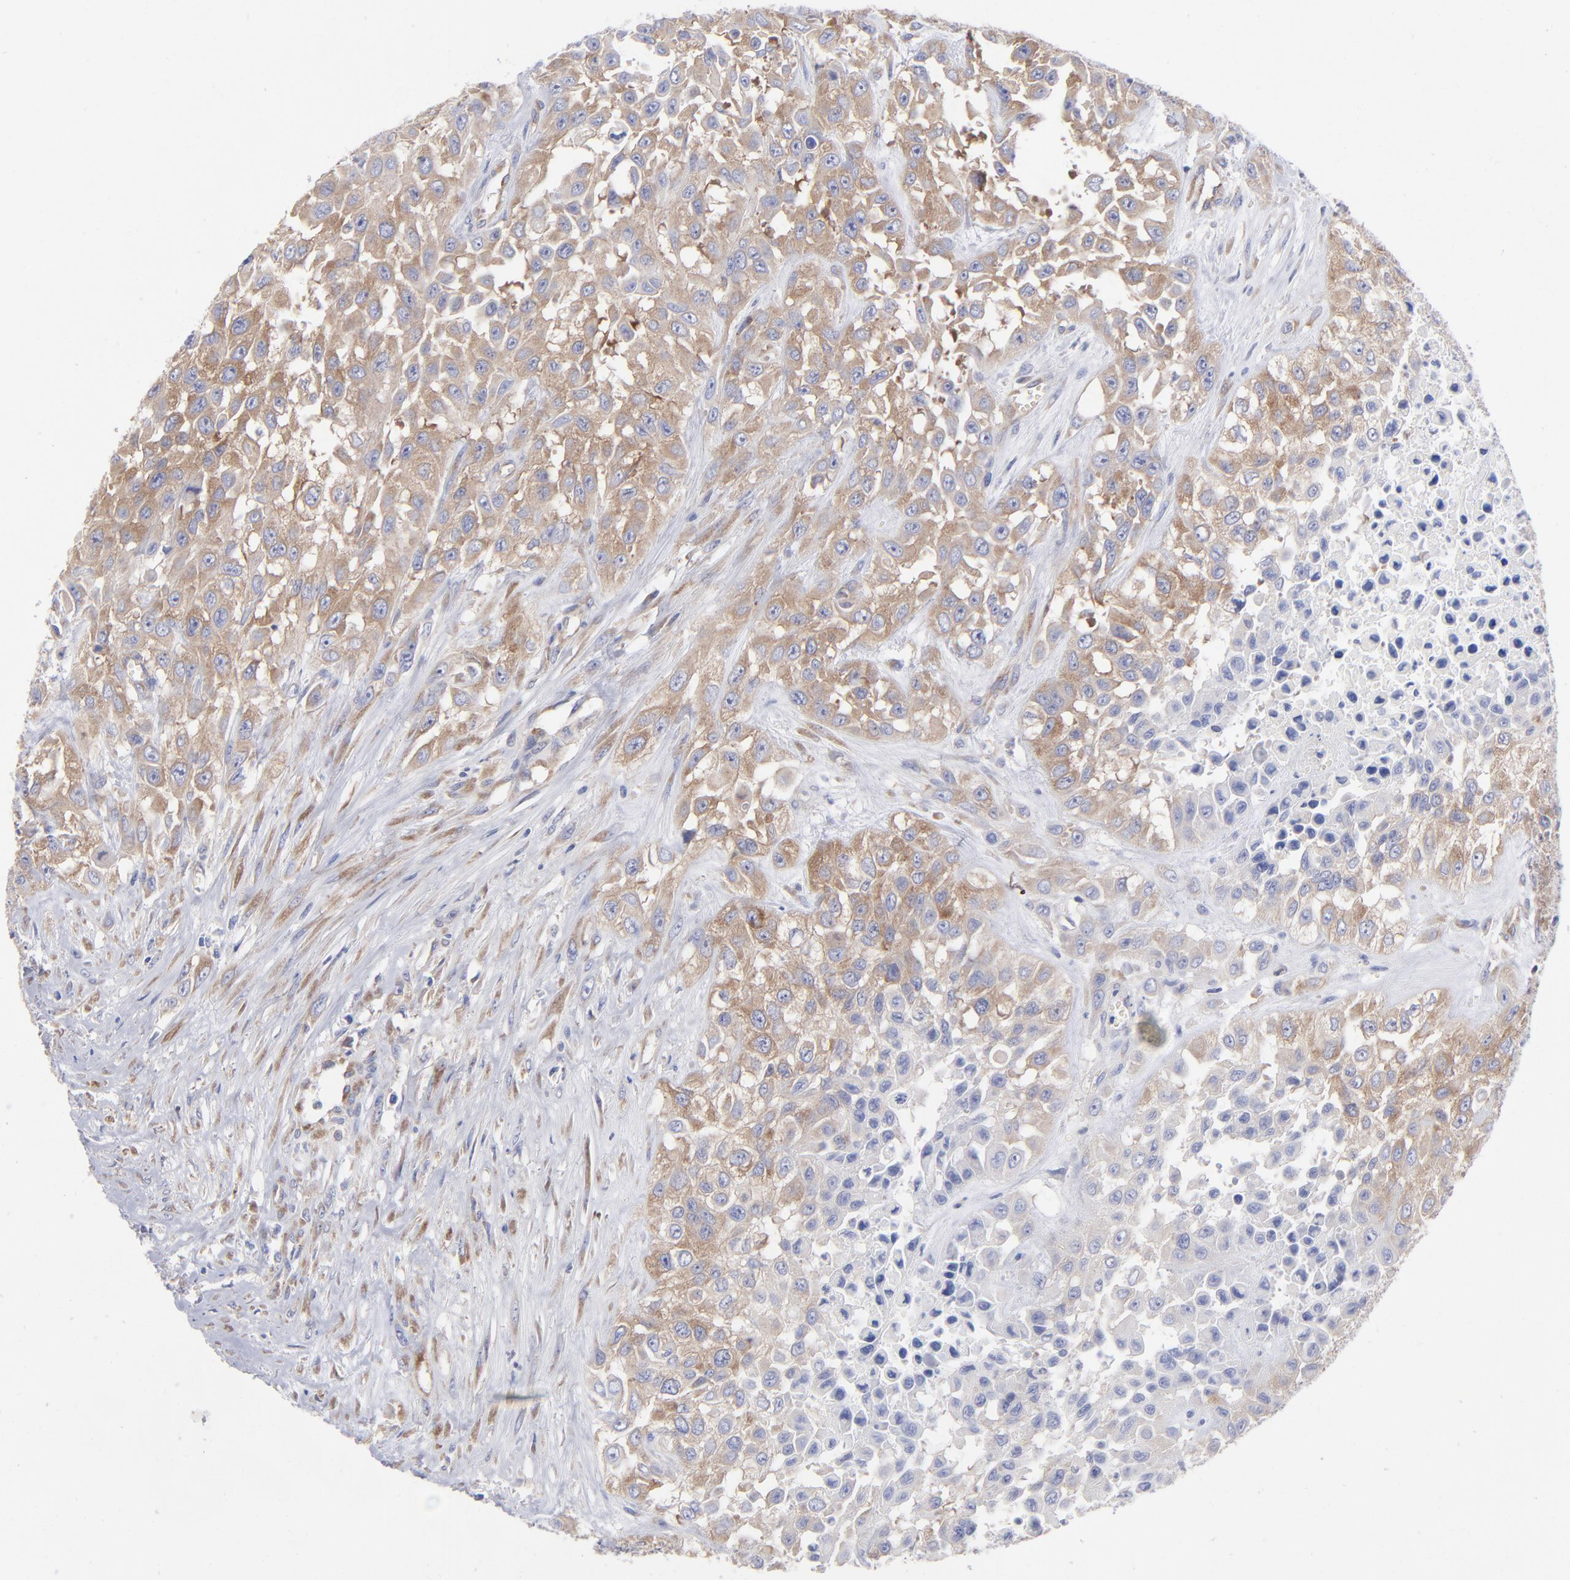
{"staining": {"intensity": "moderate", "quantity": "25%-75%", "location": "cytoplasmic/membranous"}, "tissue": "urothelial cancer", "cell_type": "Tumor cells", "image_type": "cancer", "snomed": [{"axis": "morphology", "description": "Urothelial carcinoma, High grade"}, {"axis": "topography", "description": "Urinary bladder"}], "caption": "Immunohistochemical staining of urothelial cancer shows medium levels of moderate cytoplasmic/membranous protein expression in approximately 25%-75% of tumor cells.", "gene": "EIF2AK2", "patient": {"sex": "male", "age": 57}}